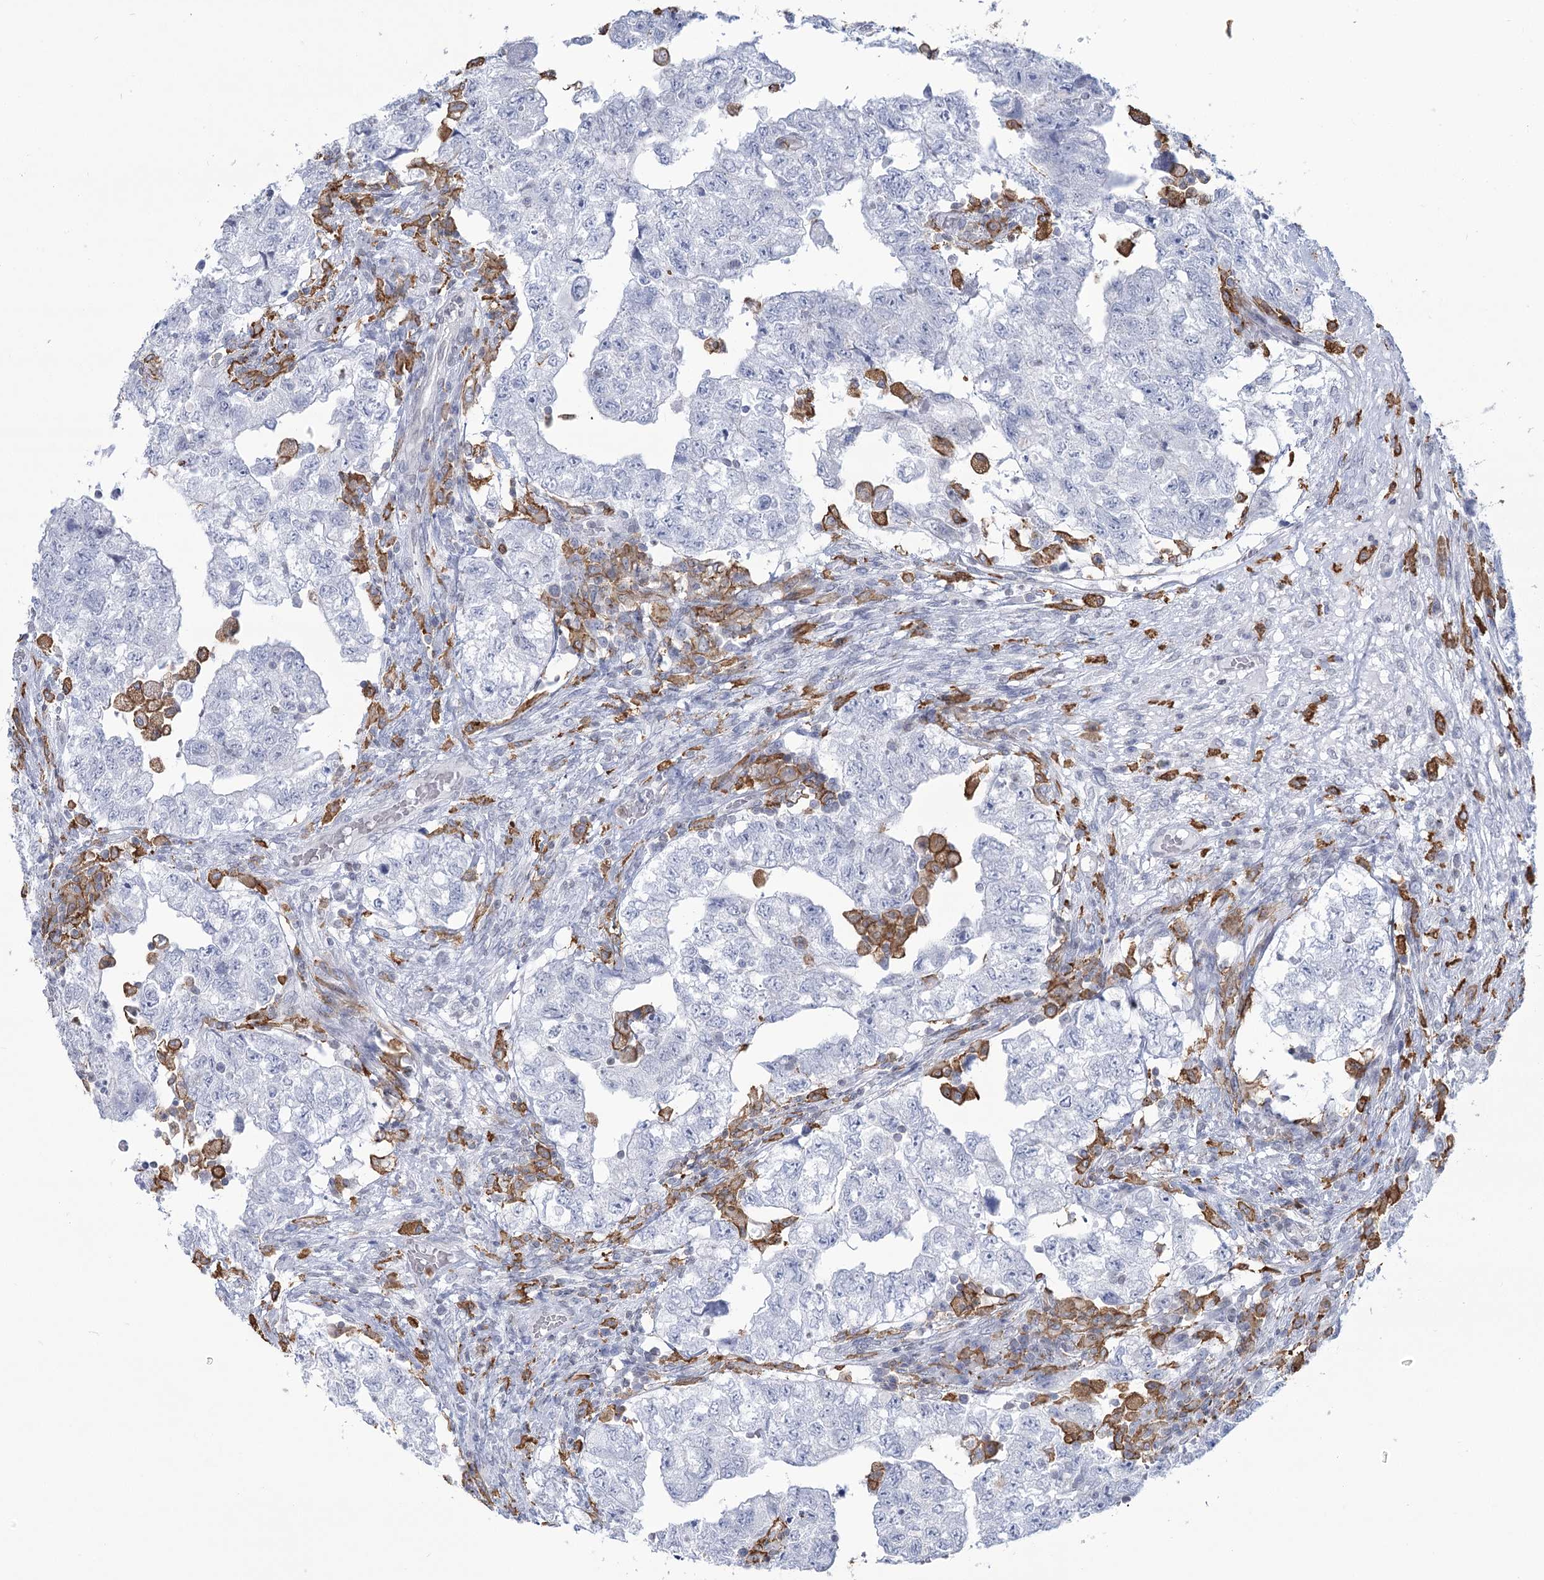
{"staining": {"intensity": "negative", "quantity": "none", "location": "none"}, "tissue": "testis cancer", "cell_type": "Tumor cells", "image_type": "cancer", "snomed": [{"axis": "morphology", "description": "Carcinoma, Embryonal, NOS"}, {"axis": "topography", "description": "Testis"}], "caption": "High power microscopy micrograph of an IHC histopathology image of embryonal carcinoma (testis), revealing no significant staining in tumor cells. (DAB (3,3'-diaminobenzidine) immunohistochemistry (IHC) with hematoxylin counter stain).", "gene": "C11orf1", "patient": {"sex": "male", "age": 36}}